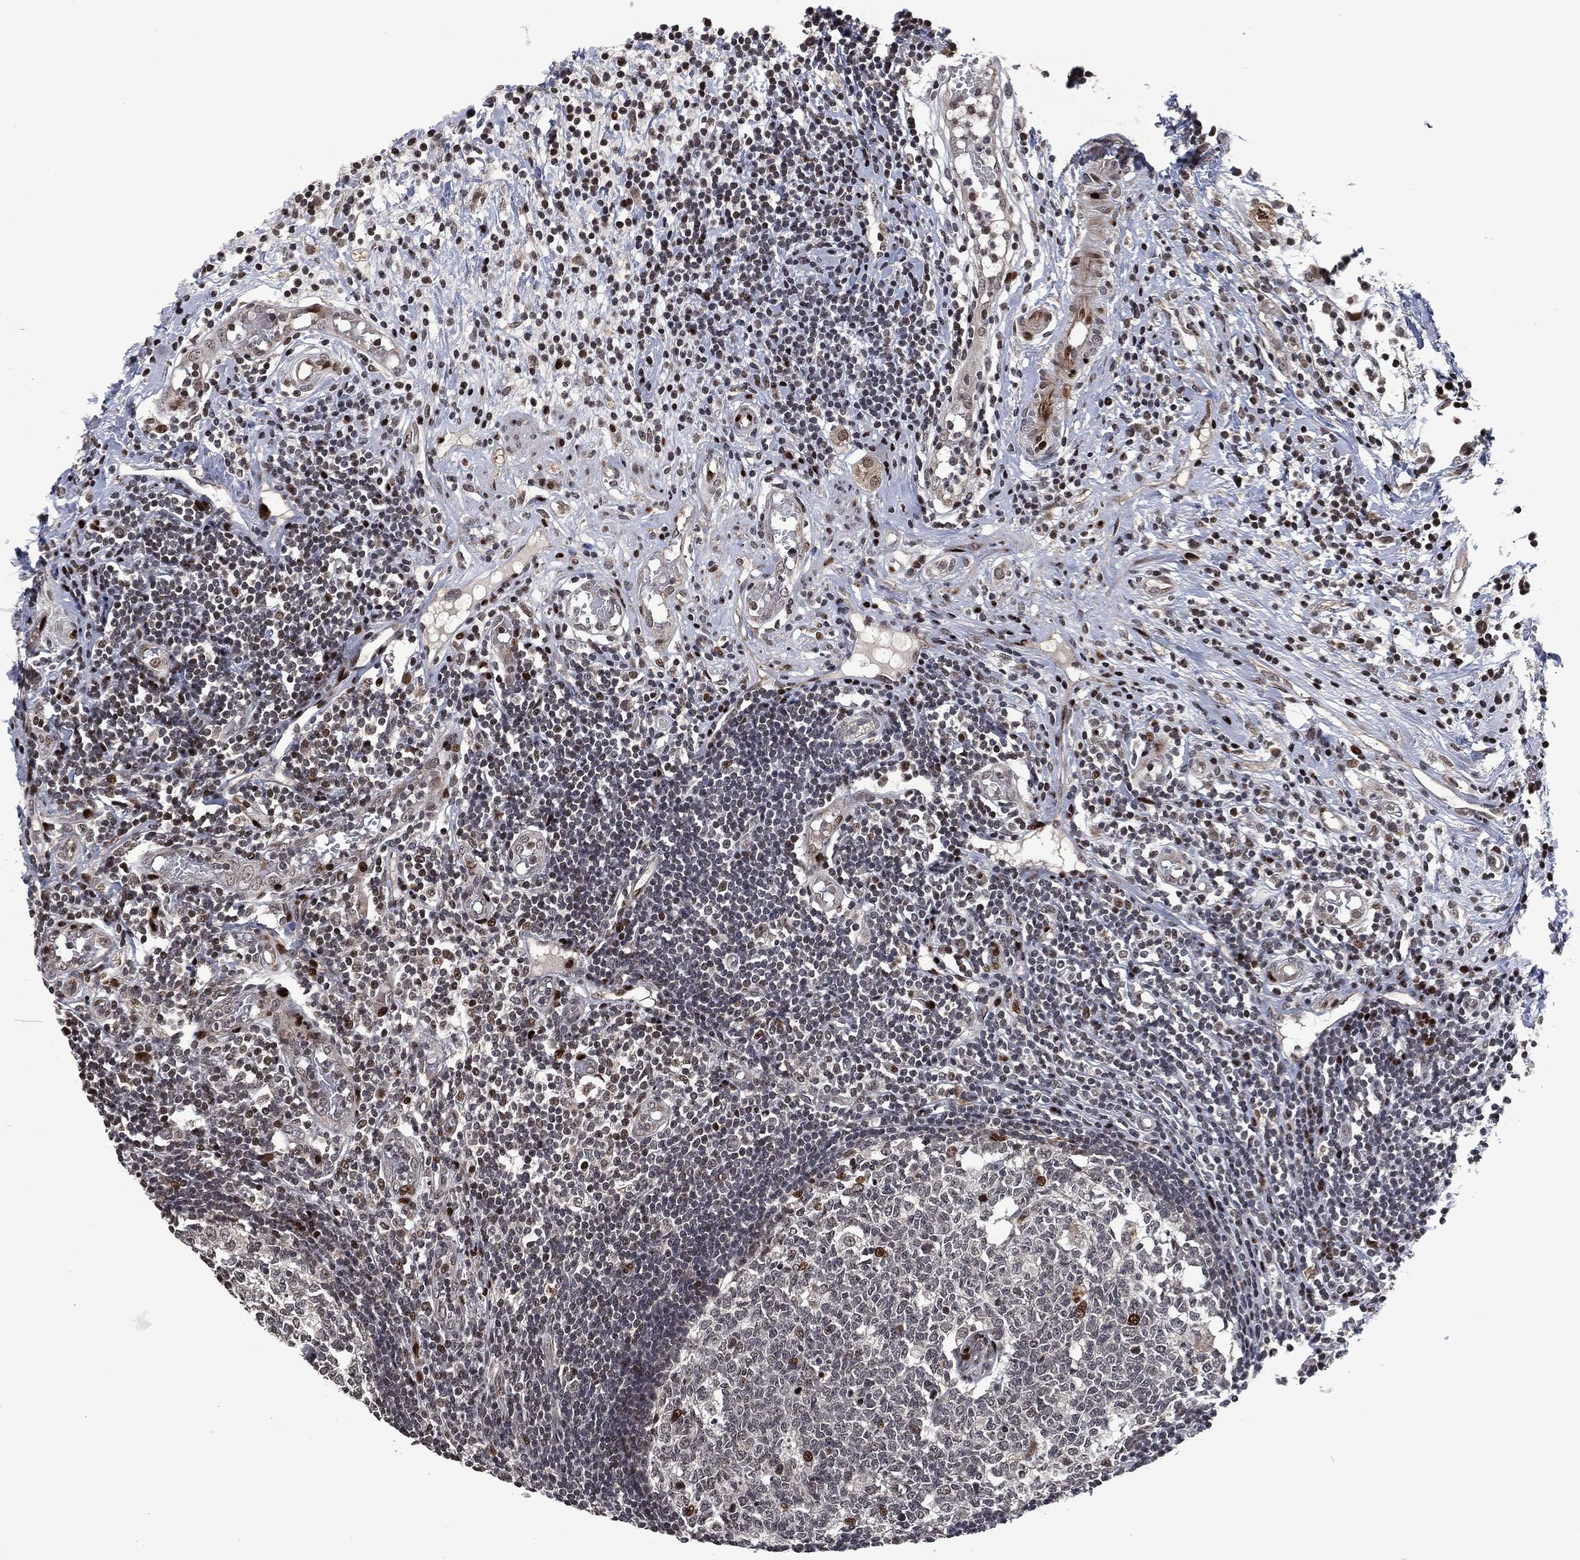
{"staining": {"intensity": "strong", "quantity": "<25%", "location": "nuclear"}, "tissue": "appendix", "cell_type": "Glandular cells", "image_type": "normal", "snomed": [{"axis": "morphology", "description": "Normal tissue, NOS"}, {"axis": "morphology", "description": "Inflammation, NOS"}, {"axis": "topography", "description": "Appendix"}], "caption": "Protein analysis of unremarkable appendix displays strong nuclear expression in approximately <25% of glandular cells. Nuclei are stained in blue.", "gene": "EGFR", "patient": {"sex": "male", "age": 16}}